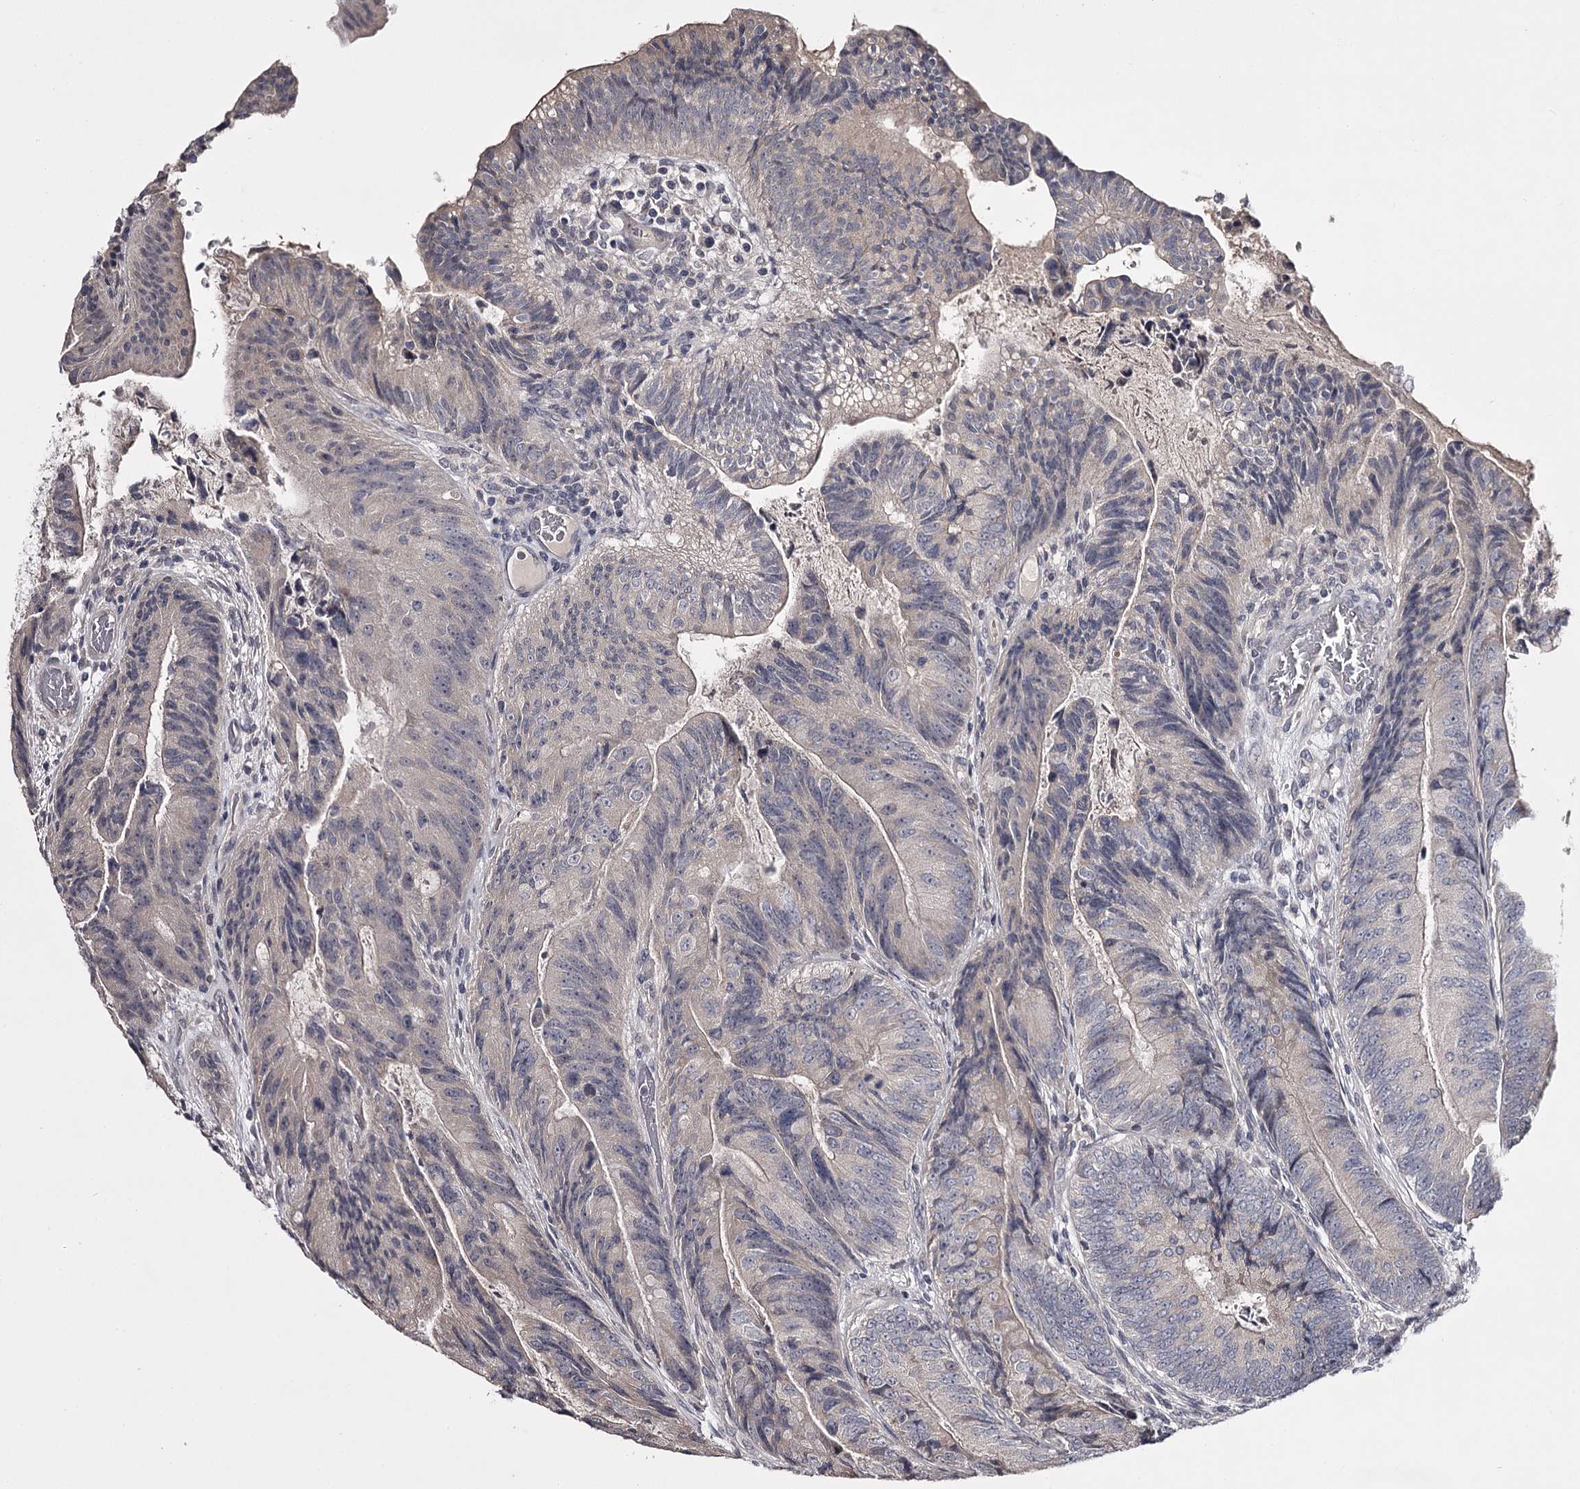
{"staining": {"intensity": "negative", "quantity": "none", "location": "none"}, "tissue": "colorectal cancer", "cell_type": "Tumor cells", "image_type": "cancer", "snomed": [{"axis": "morphology", "description": "Adenocarcinoma, NOS"}, {"axis": "topography", "description": "Colon"}], "caption": "Immunohistochemistry image of human colorectal cancer stained for a protein (brown), which exhibits no expression in tumor cells.", "gene": "PRM2", "patient": {"sex": "female", "age": 67}}